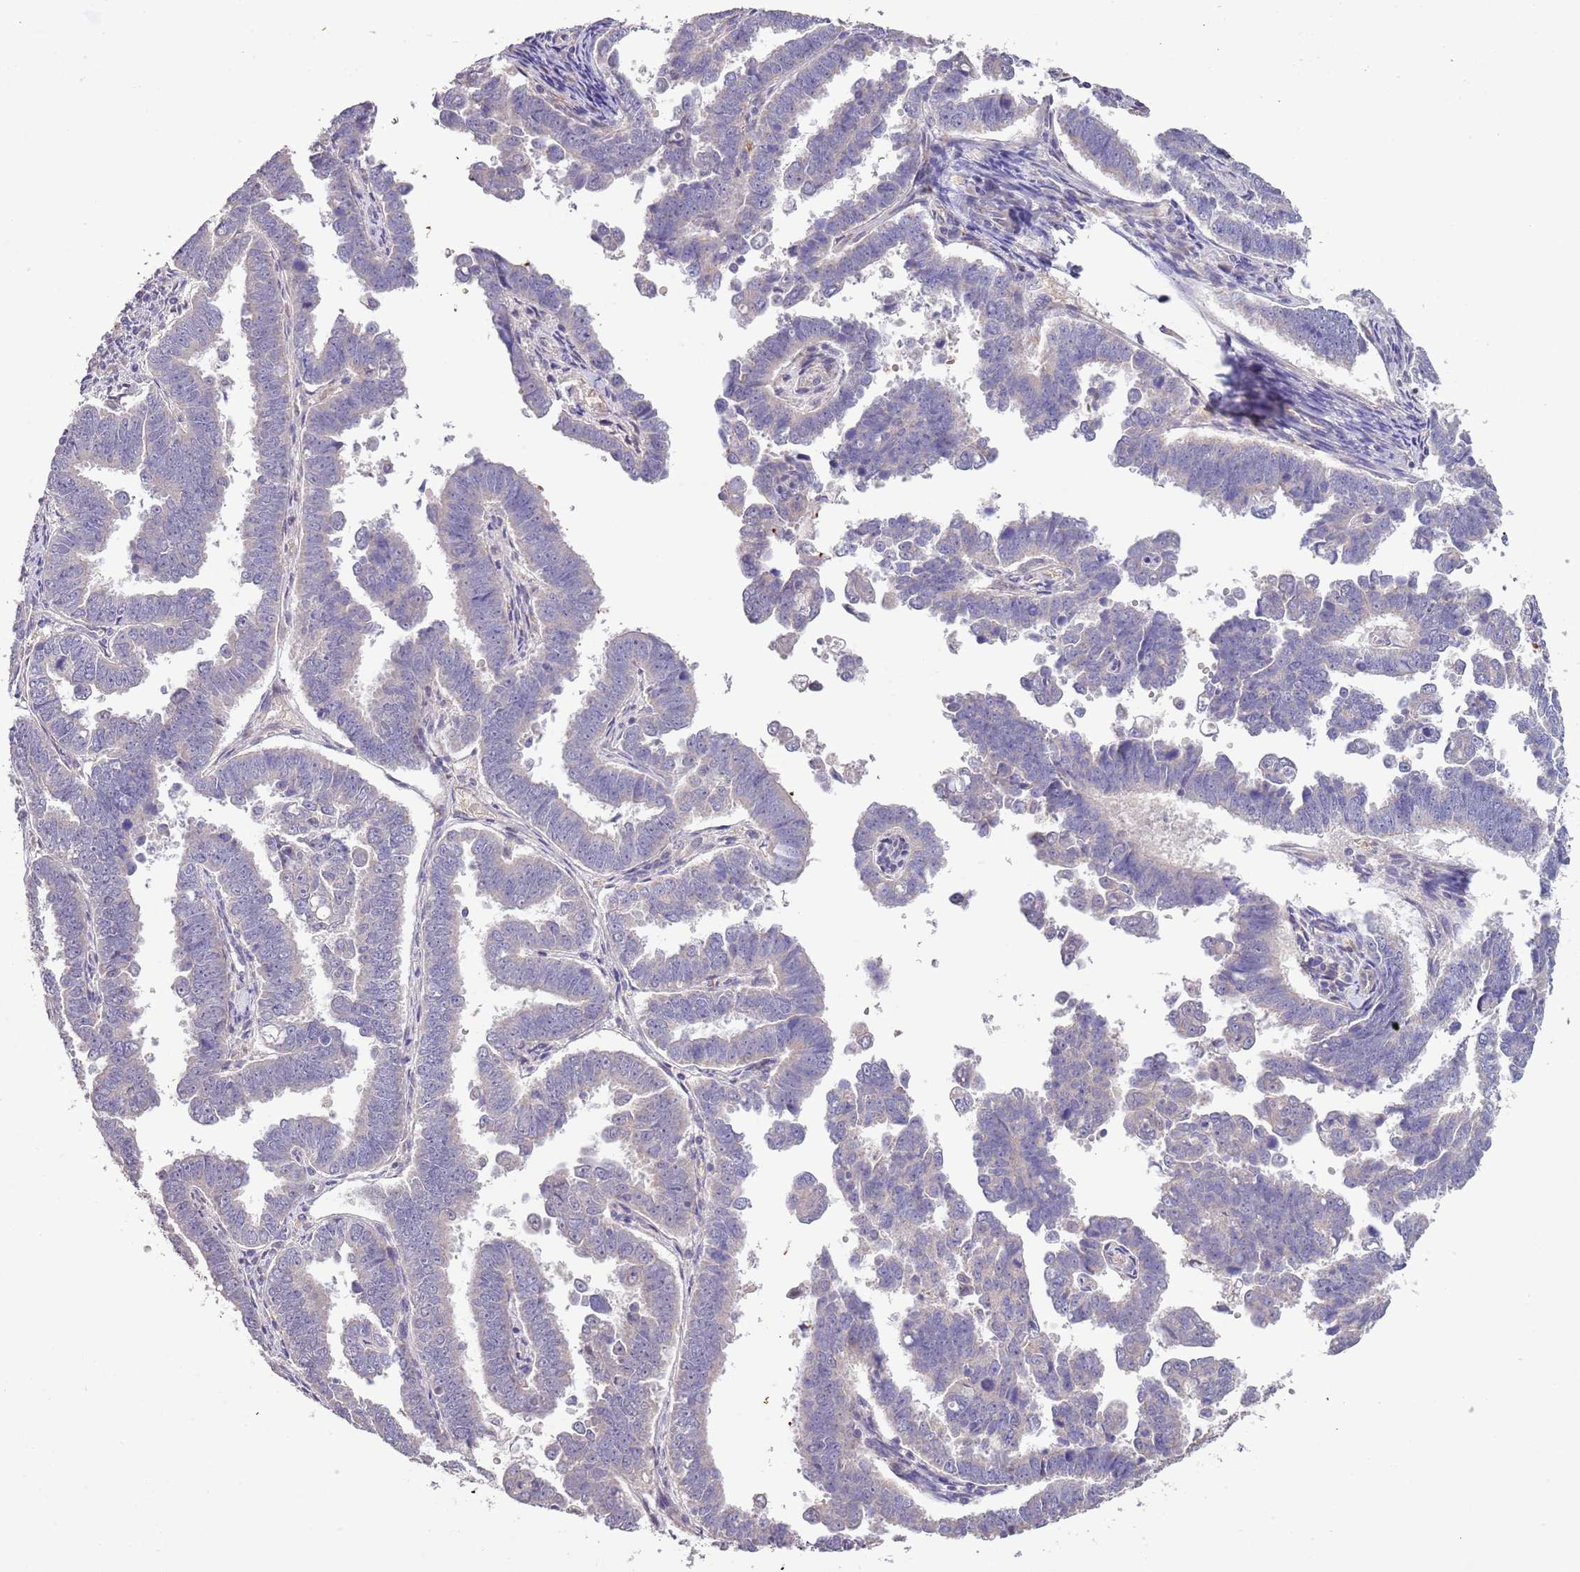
{"staining": {"intensity": "negative", "quantity": "none", "location": "none"}, "tissue": "endometrial cancer", "cell_type": "Tumor cells", "image_type": "cancer", "snomed": [{"axis": "morphology", "description": "Adenocarcinoma, NOS"}, {"axis": "topography", "description": "Endometrium"}], "caption": "Endometrial cancer (adenocarcinoma) stained for a protein using immunohistochemistry (IHC) shows no expression tumor cells.", "gene": "LIPJ", "patient": {"sex": "female", "age": 75}}